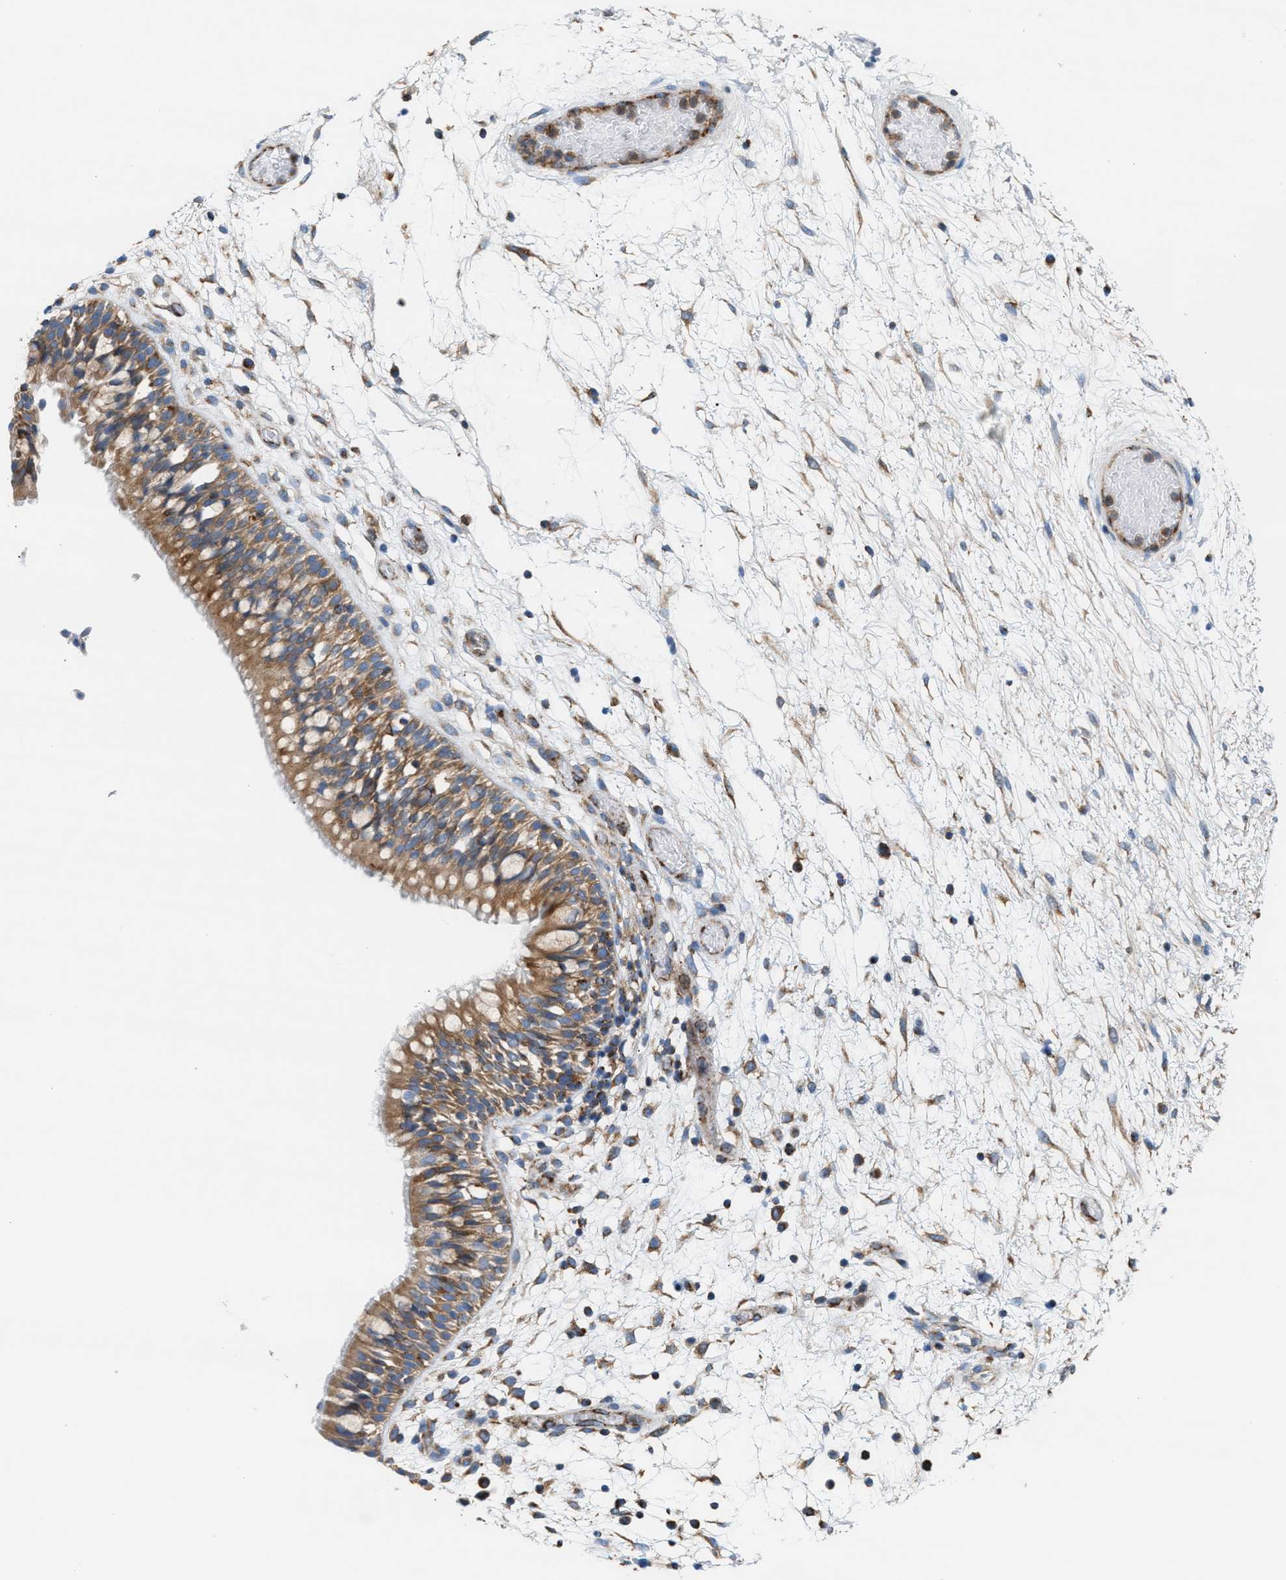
{"staining": {"intensity": "moderate", "quantity": ">75%", "location": "cytoplasmic/membranous"}, "tissue": "nasopharynx", "cell_type": "Respiratory epithelial cells", "image_type": "normal", "snomed": [{"axis": "morphology", "description": "Normal tissue, NOS"}, {"axis": "morphology", "description": "Inflammation, NOS"}, {"axis": "topography", "description": "Nasopharynx"}], "caption": "Respiratory epithelial cells exhibit medium levels of moderate cytoplasmic/membranous staining in approximately >75% of cells in benign nasopharynx. Nuclei are stained in blue.", "gene": "TBC1D15", "patient": {"sex": "male", "age": 48}}